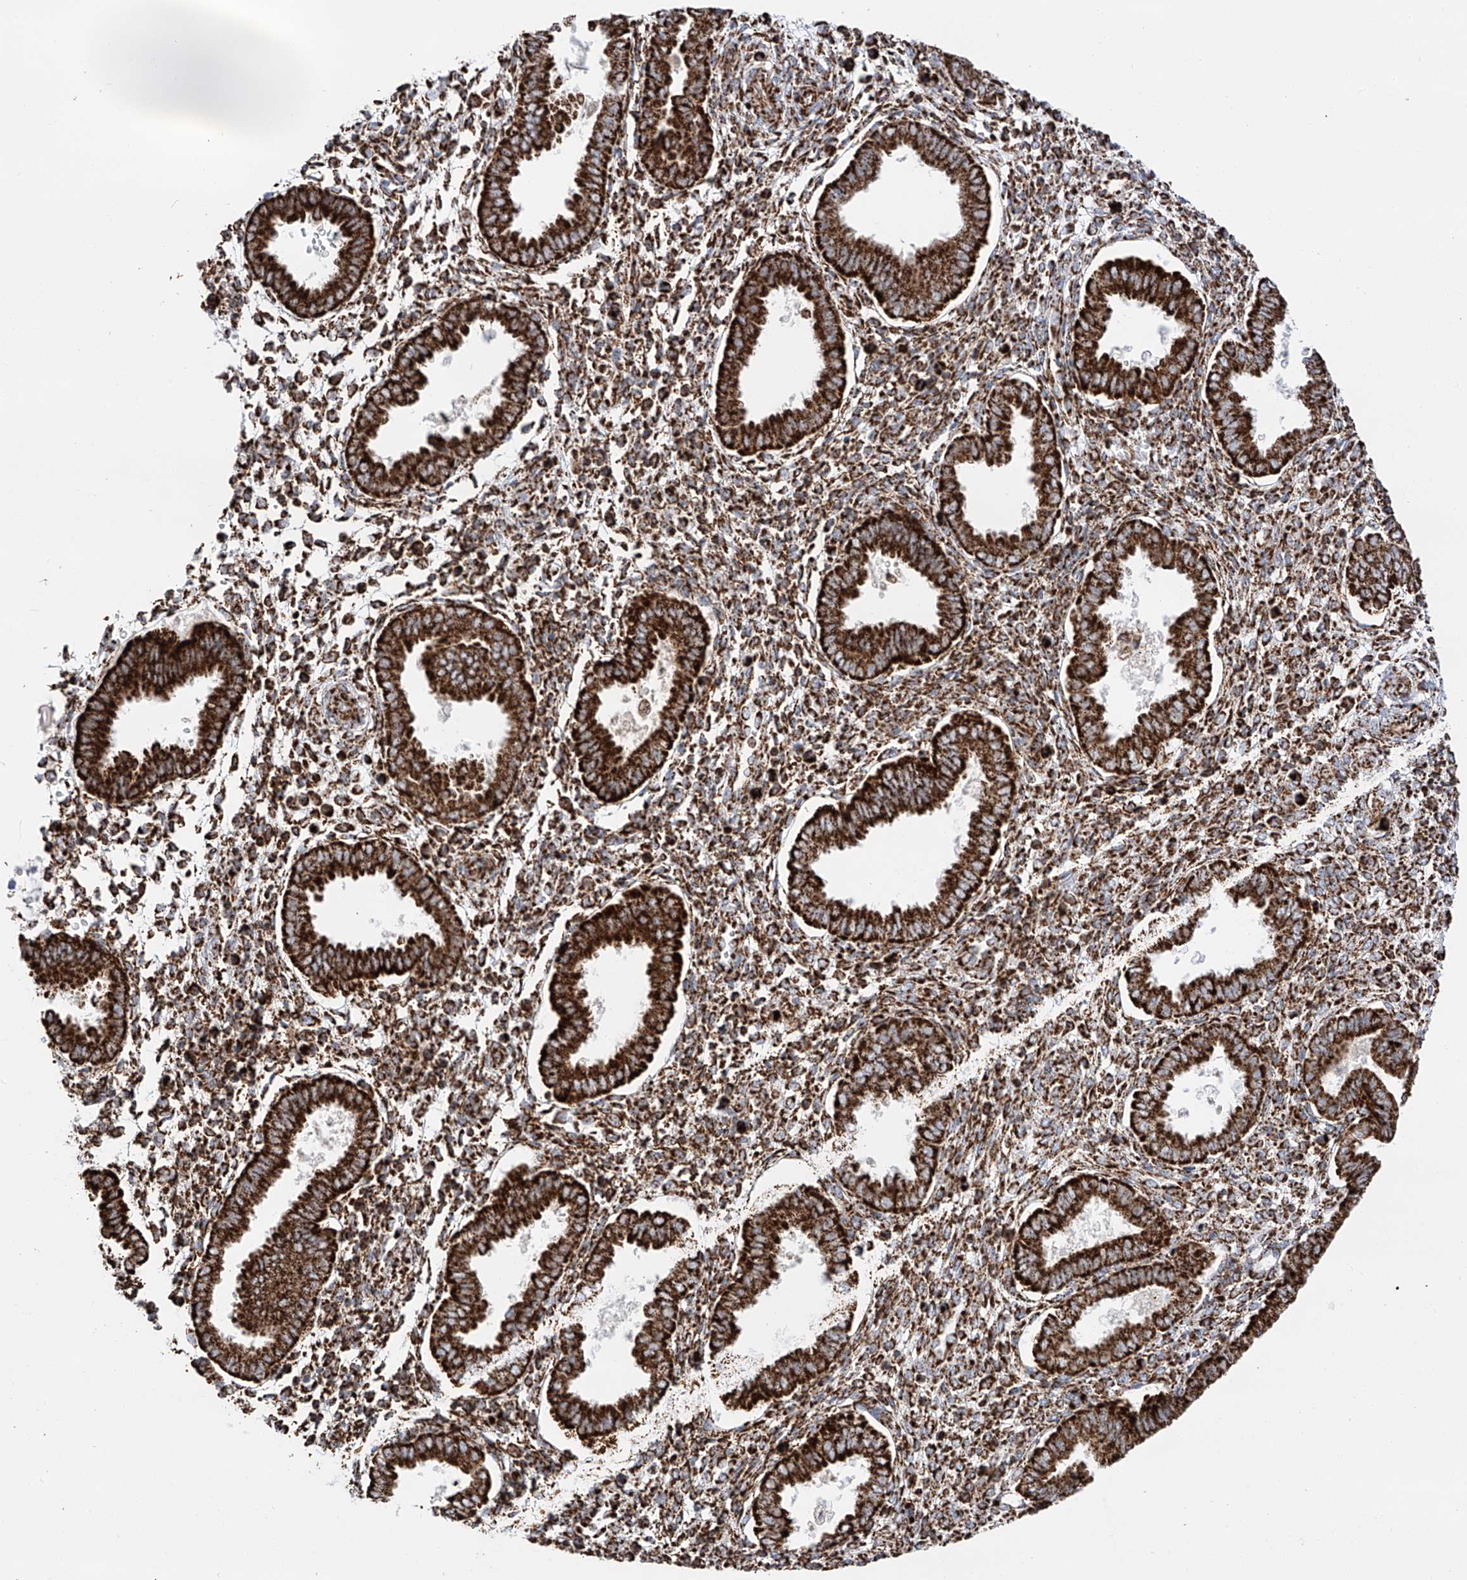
{"staining": {"intensity": "strong", "quantity": "25%-75%", "location": "cytoplasmic/membranous"}, "tissue": "endometrium", "cell_type": "Cells in endometrial stroma", "image_type": "normal", "snomed": [{"axis": "morphology", "description": "Normal tissue, NOS"}, {"axis": "topography", "description": "Endometrium"}], "caption": "Protein analysis of benign endometrium exhibits strong cytoplasmic/membranous expression in about 25%-75% of cells in endometrial stroma. (Stains: DAB in brown, nuclei in blue, Microscopy: brightfield microscopy at high magnification).", "gene": "TTC27", "patient": {"sex": "female", "age": 24}}